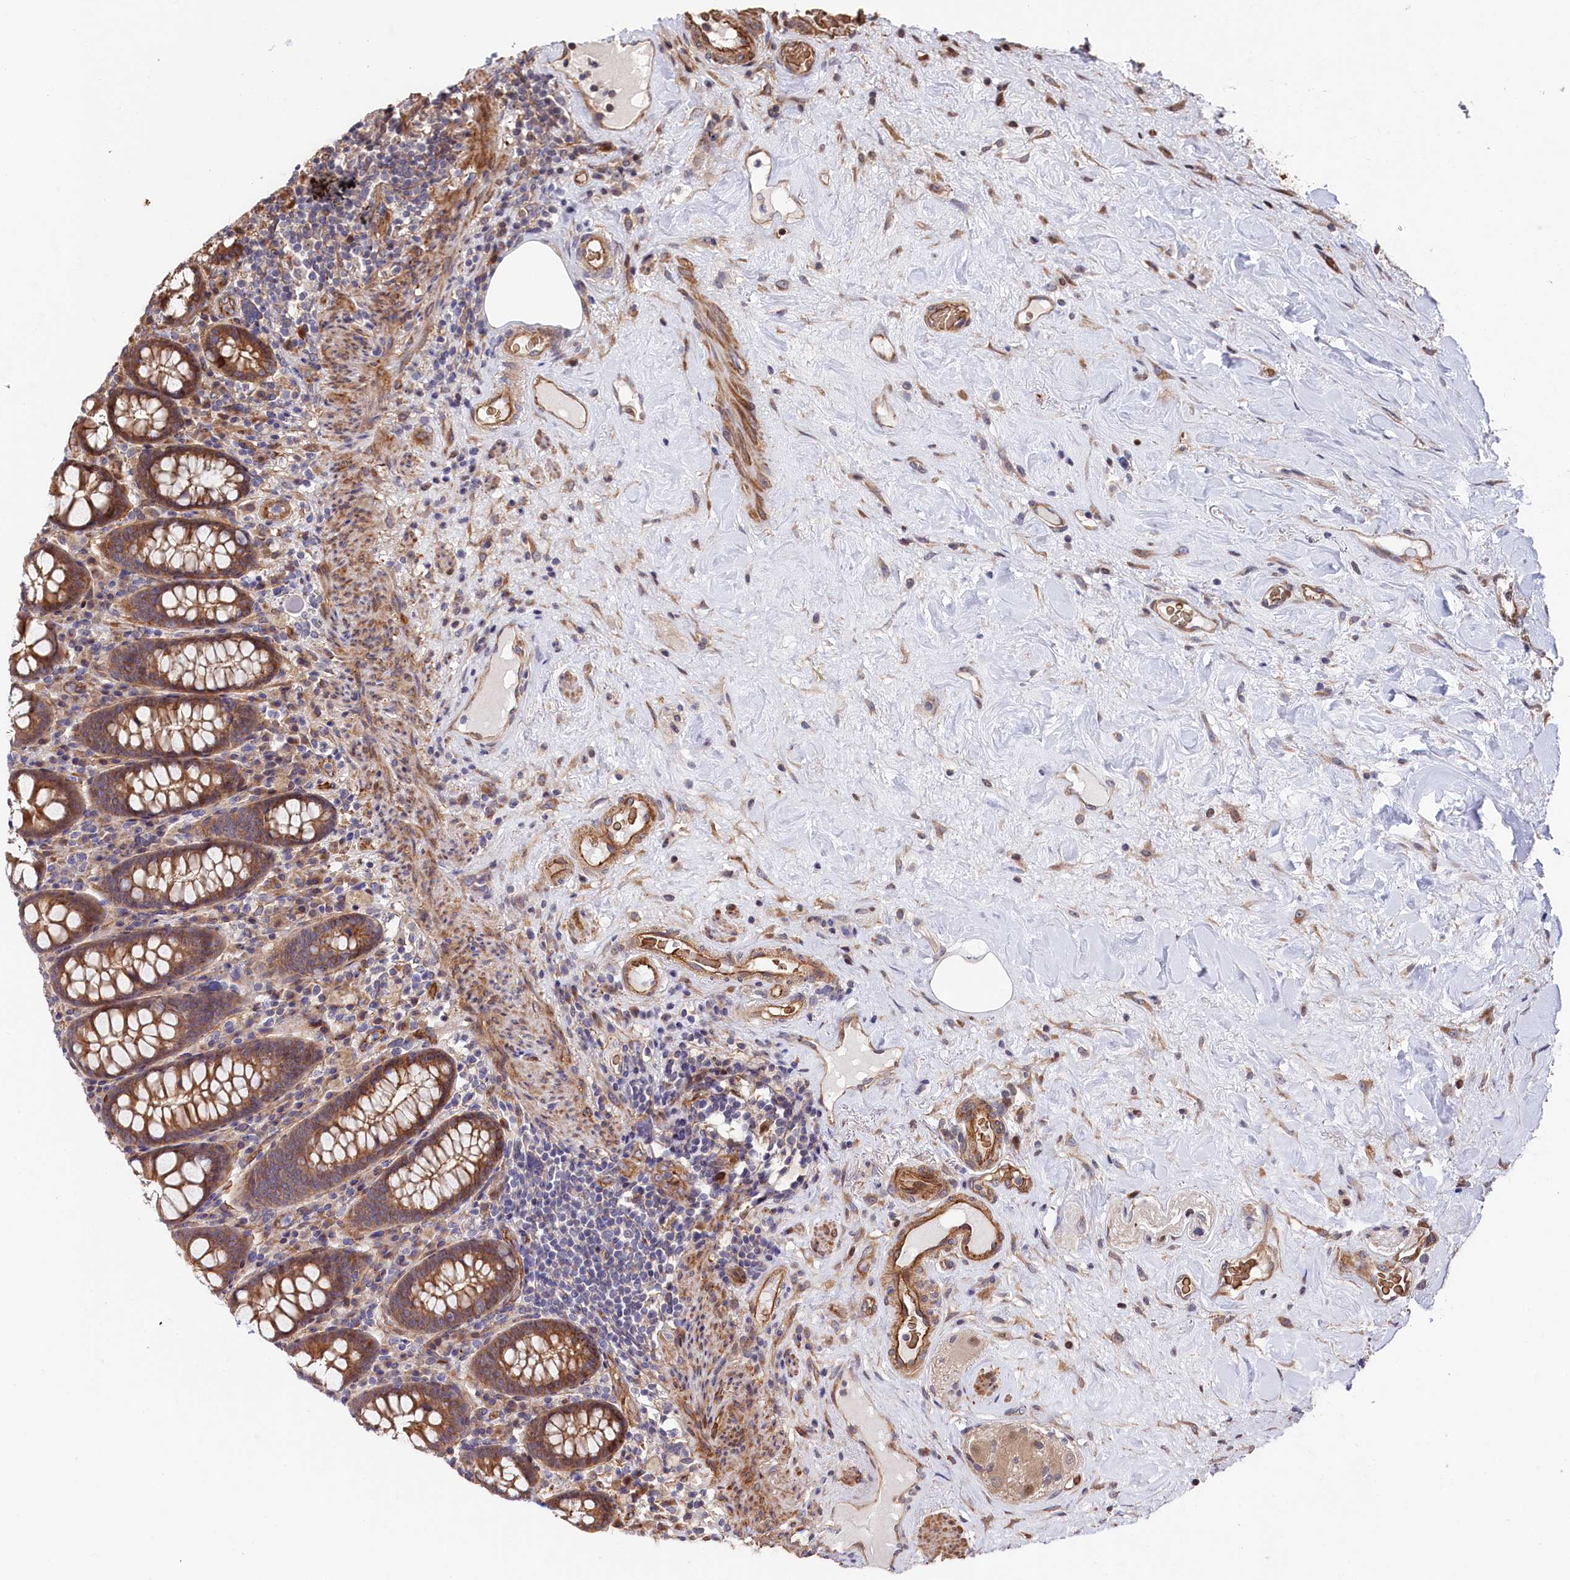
{"staining": {"intensity": "moderate", "quantity": ">75%", "location": "cytoplasmic/membranous"}, "tissue": "colon", "cell_type": "Endothelial cells", "image_type": "normal", "snomed": [{"axis": "morphology", "description": "Normal tissue, NOS"}, {"axis": "topography", "description": "Colon"}], "caption": "About >75% of endothelial cells in unremarkable human colon demonstrate moderate cytoplasmic/membranous protein expression as visualized by brown immunohistochemical staining.", "gene": "TNKS1BP1", "patient": {"sex": "female", "age": 79}}